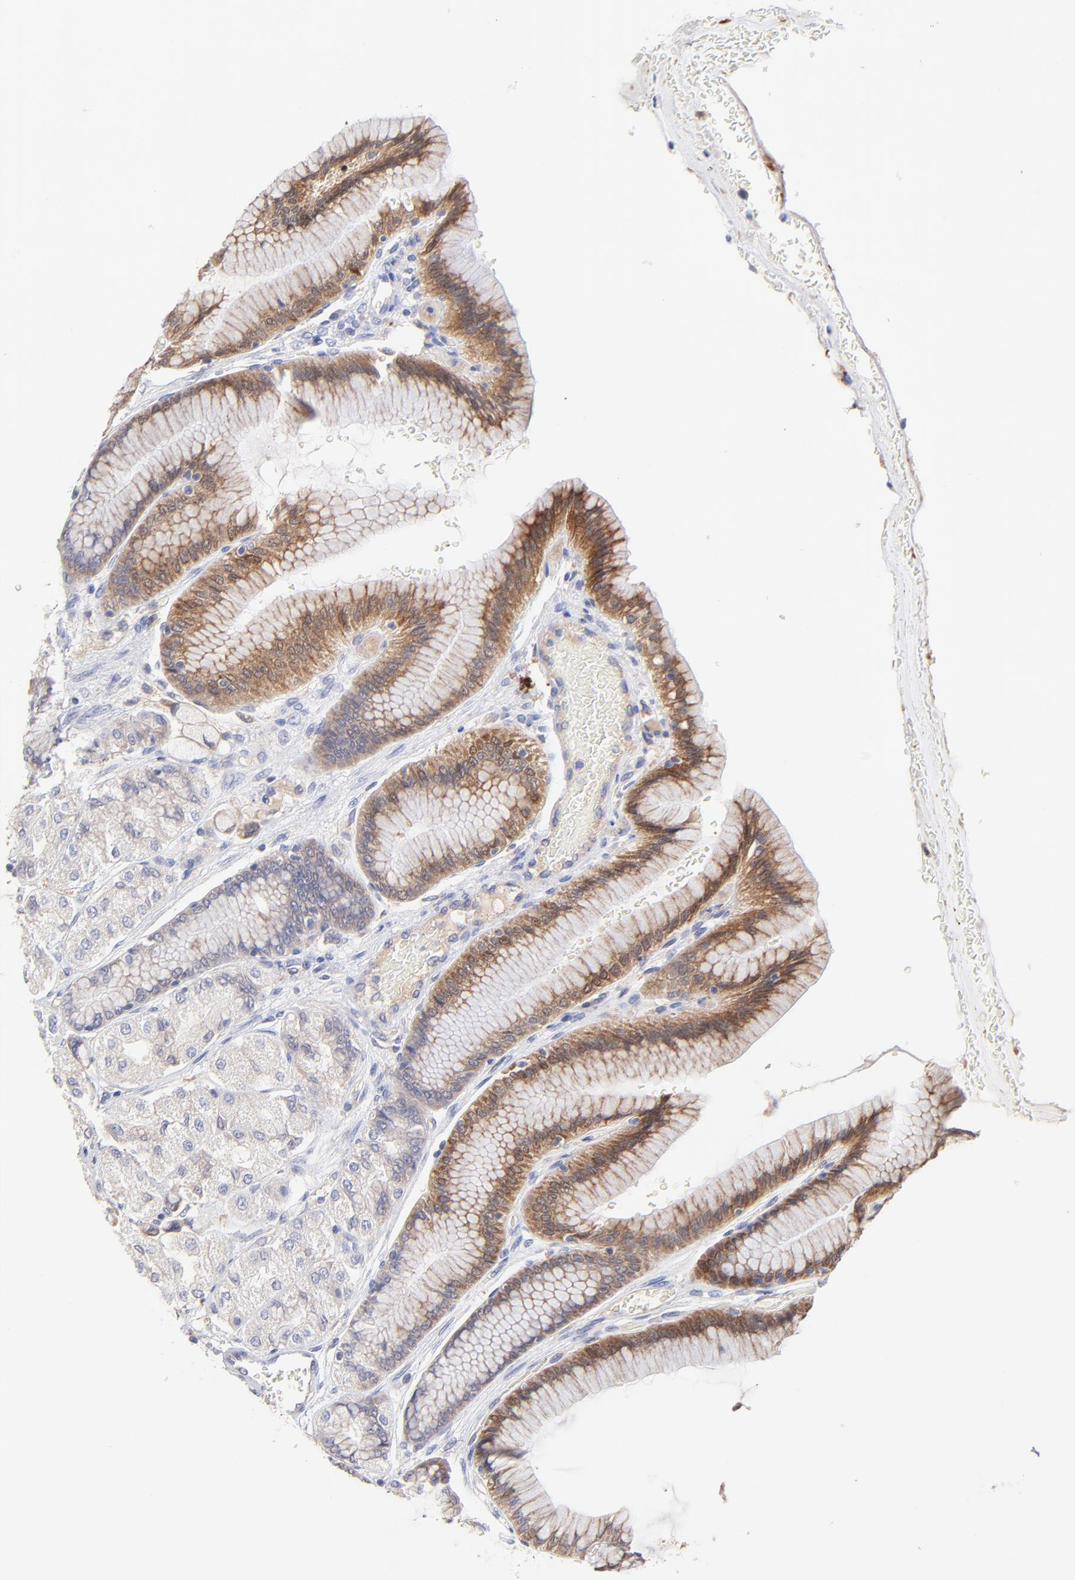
{"staining": {"intensity": "strong", "quantity": "25%-75%", "location": "cytoplasmic/membranous"}, "tissue": "stomach", "cell_type": "Glandular cells", "image_type": "normal", "snomed": [{"axis": "morphology", "description": "Normal tissue, NOS"}, {"axis": "morphology", "description": "Adenocarcinoma, NOS"}, {"axis": "topography", "description": "Stomach"}, {"axis": "topography", "description": "Stomach, lower"}], "caption": "The image demonstrates staining of benign stomach, revealing strong cytoplasmic/membranous protein expression (brown color) within glandular cells. The staining is performed using DAB brown chromogen to label protein expression. The nuclei are counter-stained blue using hematoxylin.", "gene": "LHFPL1", "patient": {"sex": "female", "age": 65}}